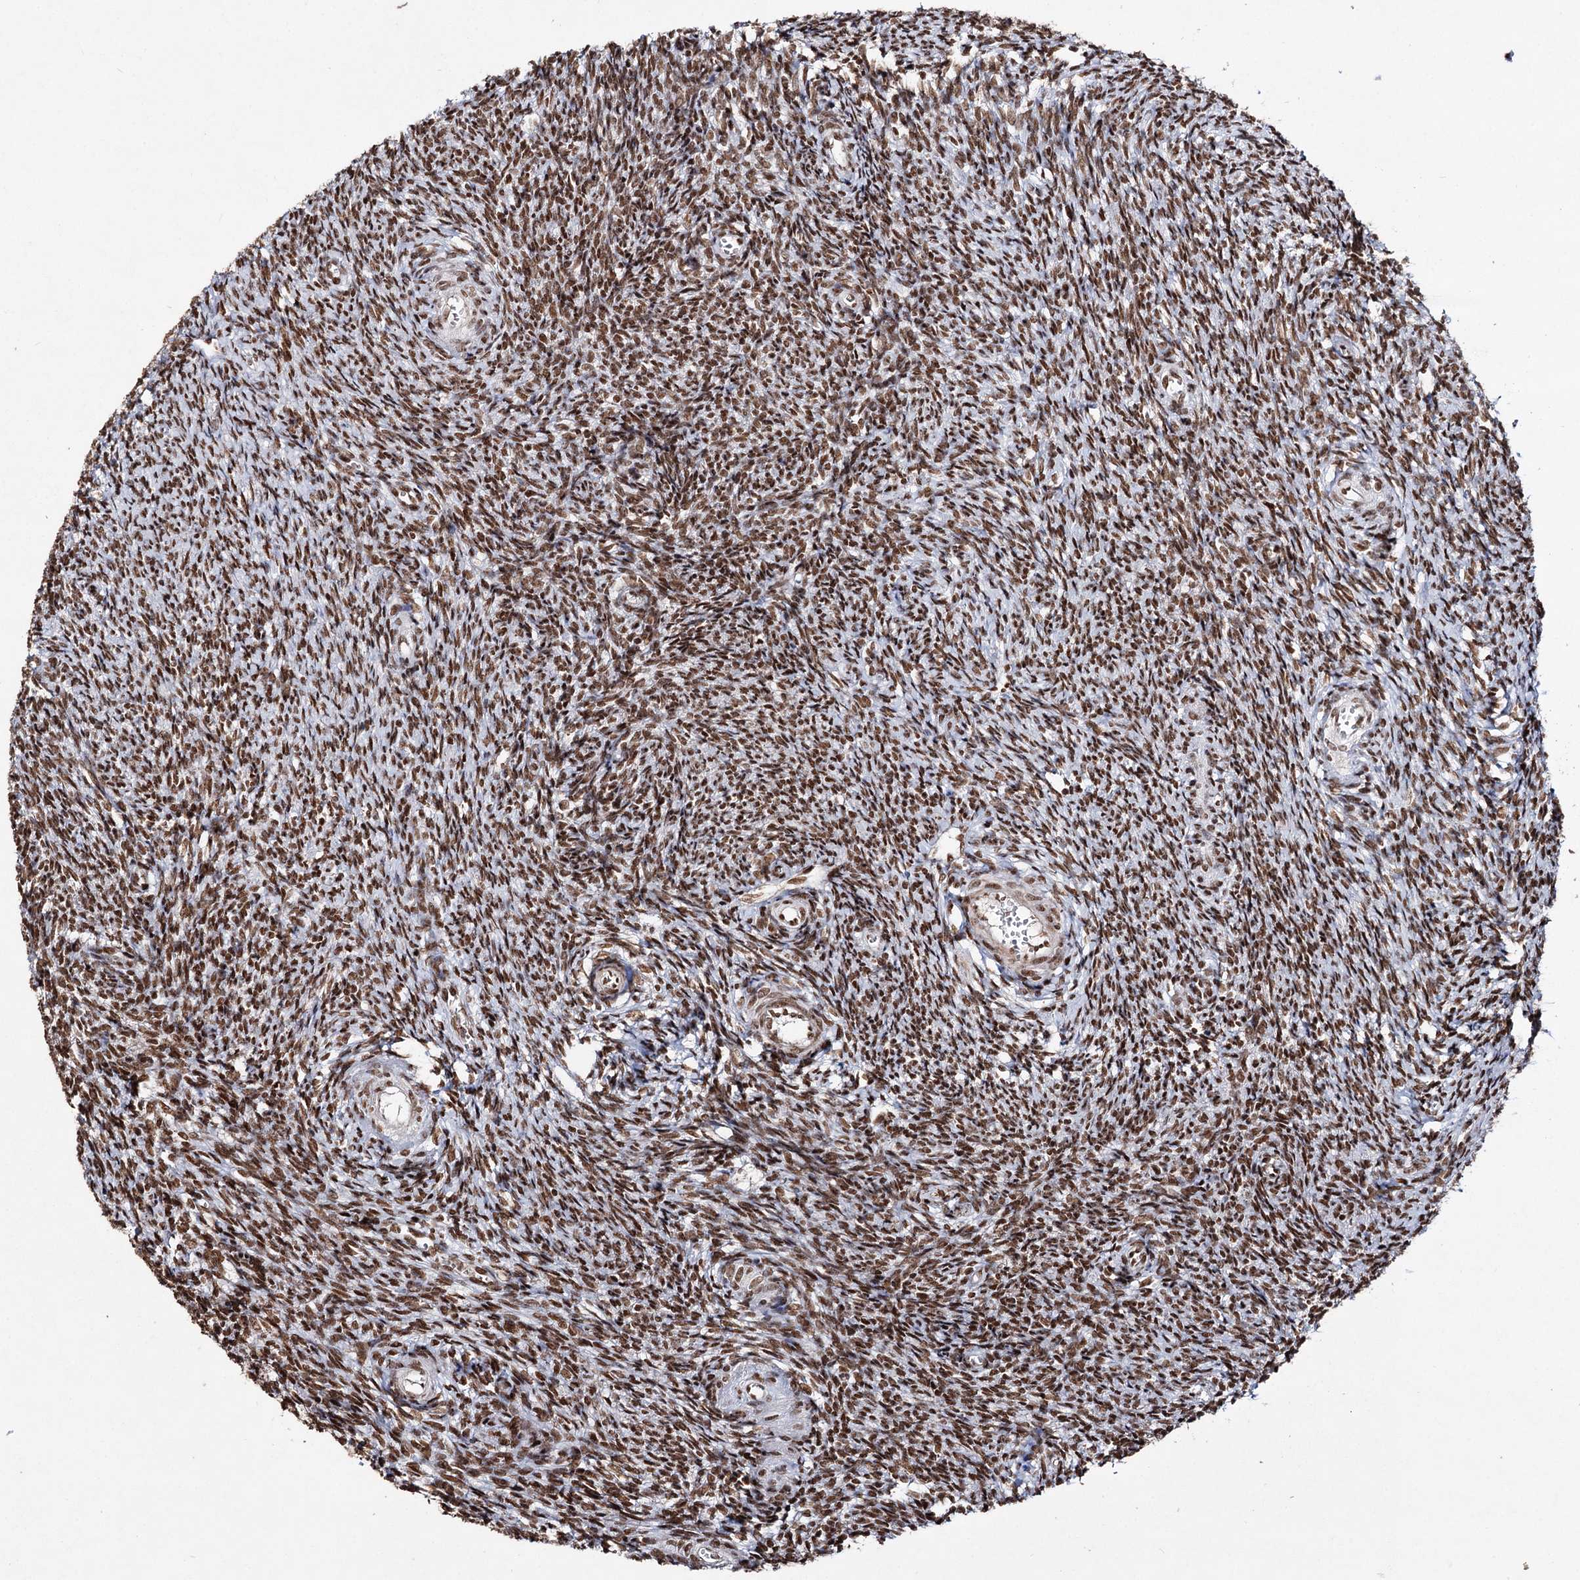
{"staining": {"intensity": "strong", "quantity": ">75%", "location": "nuclear"}, "tissue": "ovary", "cell_type": "Ovarian stroma cells", "image_type": "normal", "snomed": [{"axis": "morphology", "description": "Normal tissue, NOS"}, {"axis": "topography", "description": "Ovary"}], "caption": "A micrograph of human ovary stained for a protein exhibits strong nuclear brown staining in ovarian stroma cells.", "gene": "MATR3", "patient": {"sex": "female", "age": 44}}